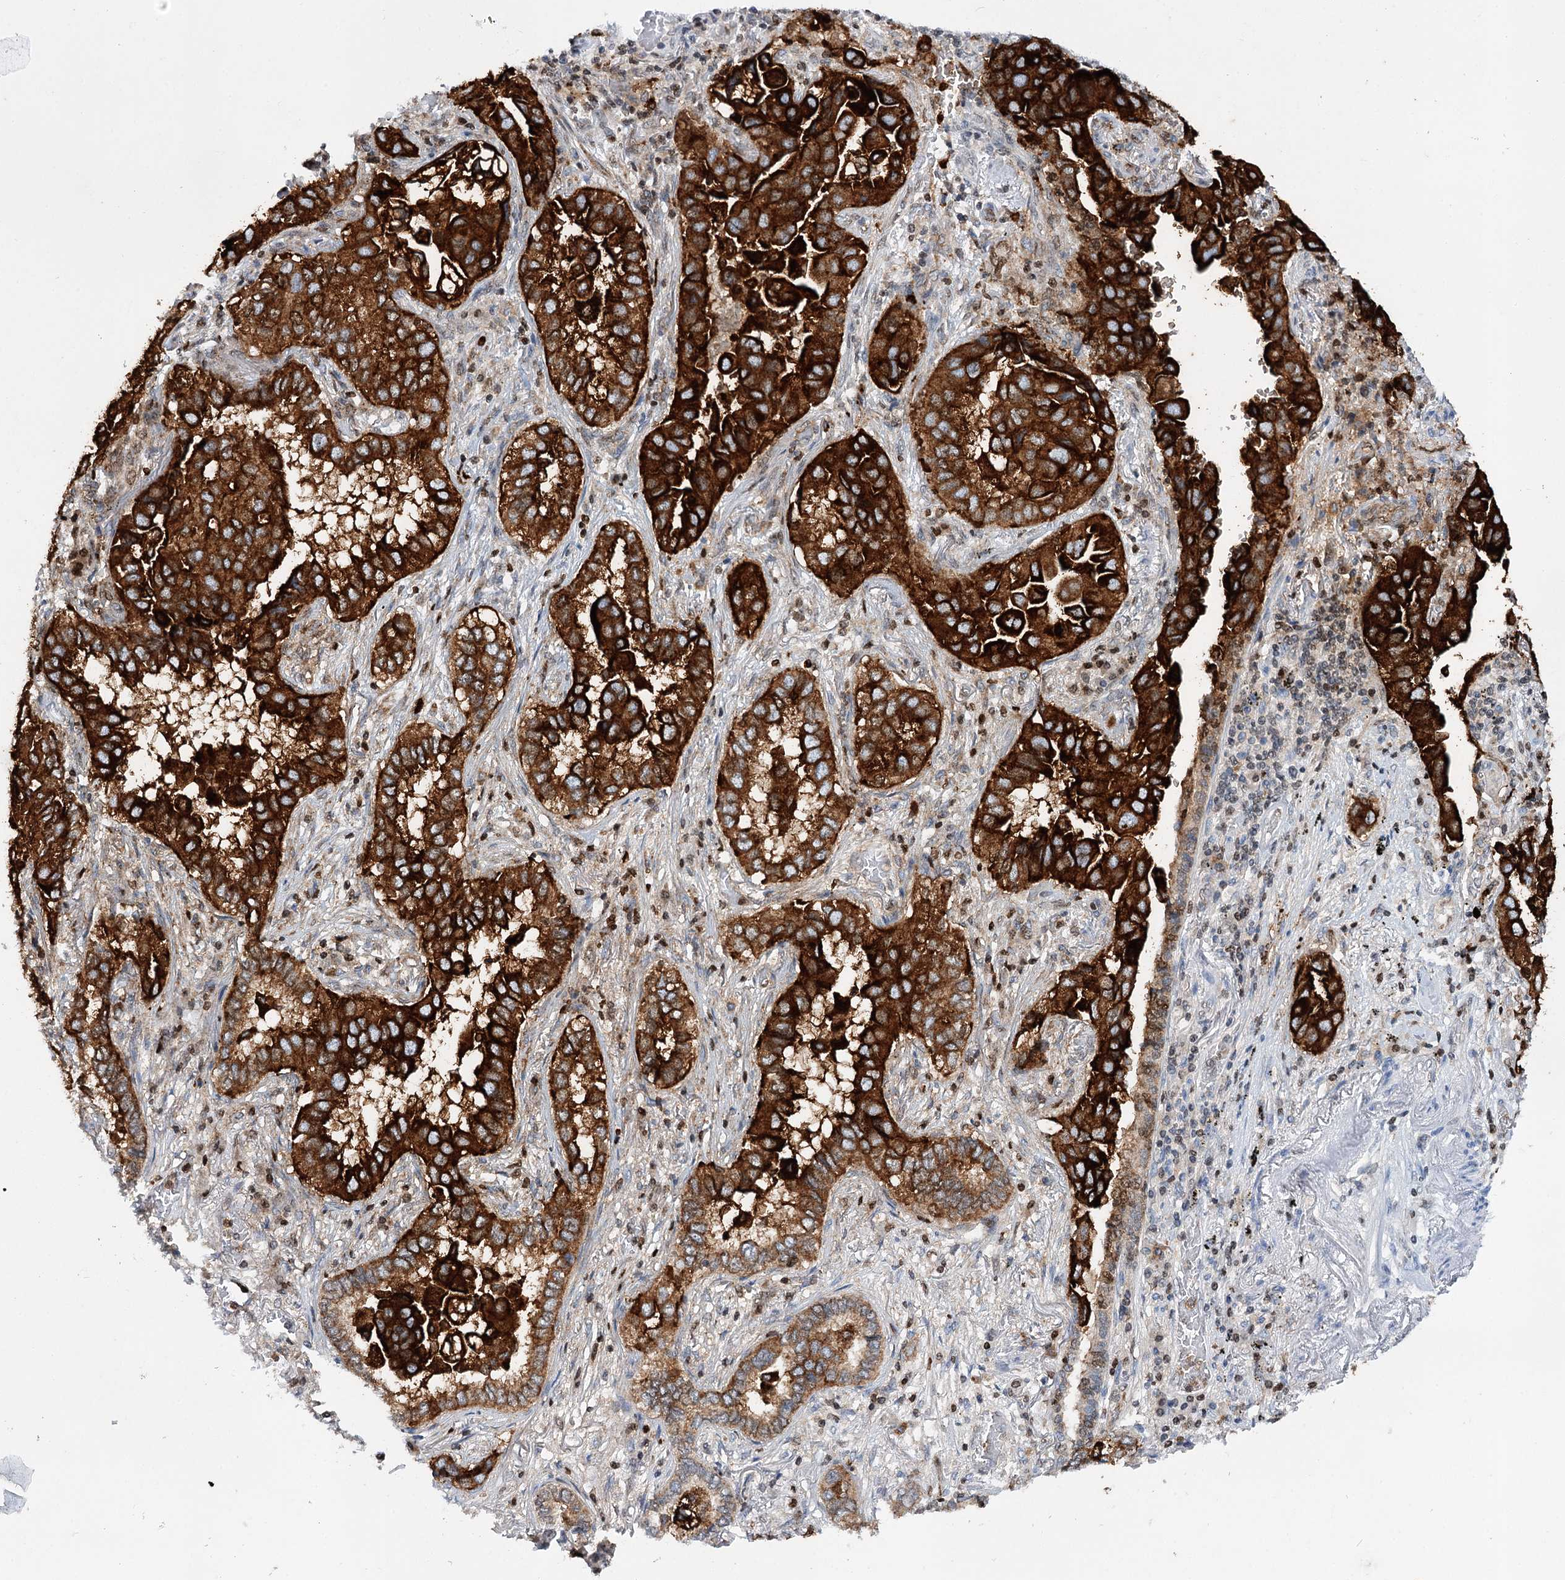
{"staining": {"intensity": "strong", "quantity": ">75%", "location": "cytoplasmic/membranous"}, "tissue": "lung cancer", "cell_type": "Tumor cells", "image_type": "cancer", "snomed": [{"axis": "morphology", "description": "Adenocarcinoma, NOS"}, {"axis": "topography", "description": "Lung"}], "caption": "Protein expression by IHC displays strong cytoplasmic/membranous positivity in approximately >75% of tumor cells in lung adenocarcinoma.", "gene": "CEACAM8", "patient": {"sex": "female", "age": 76}}